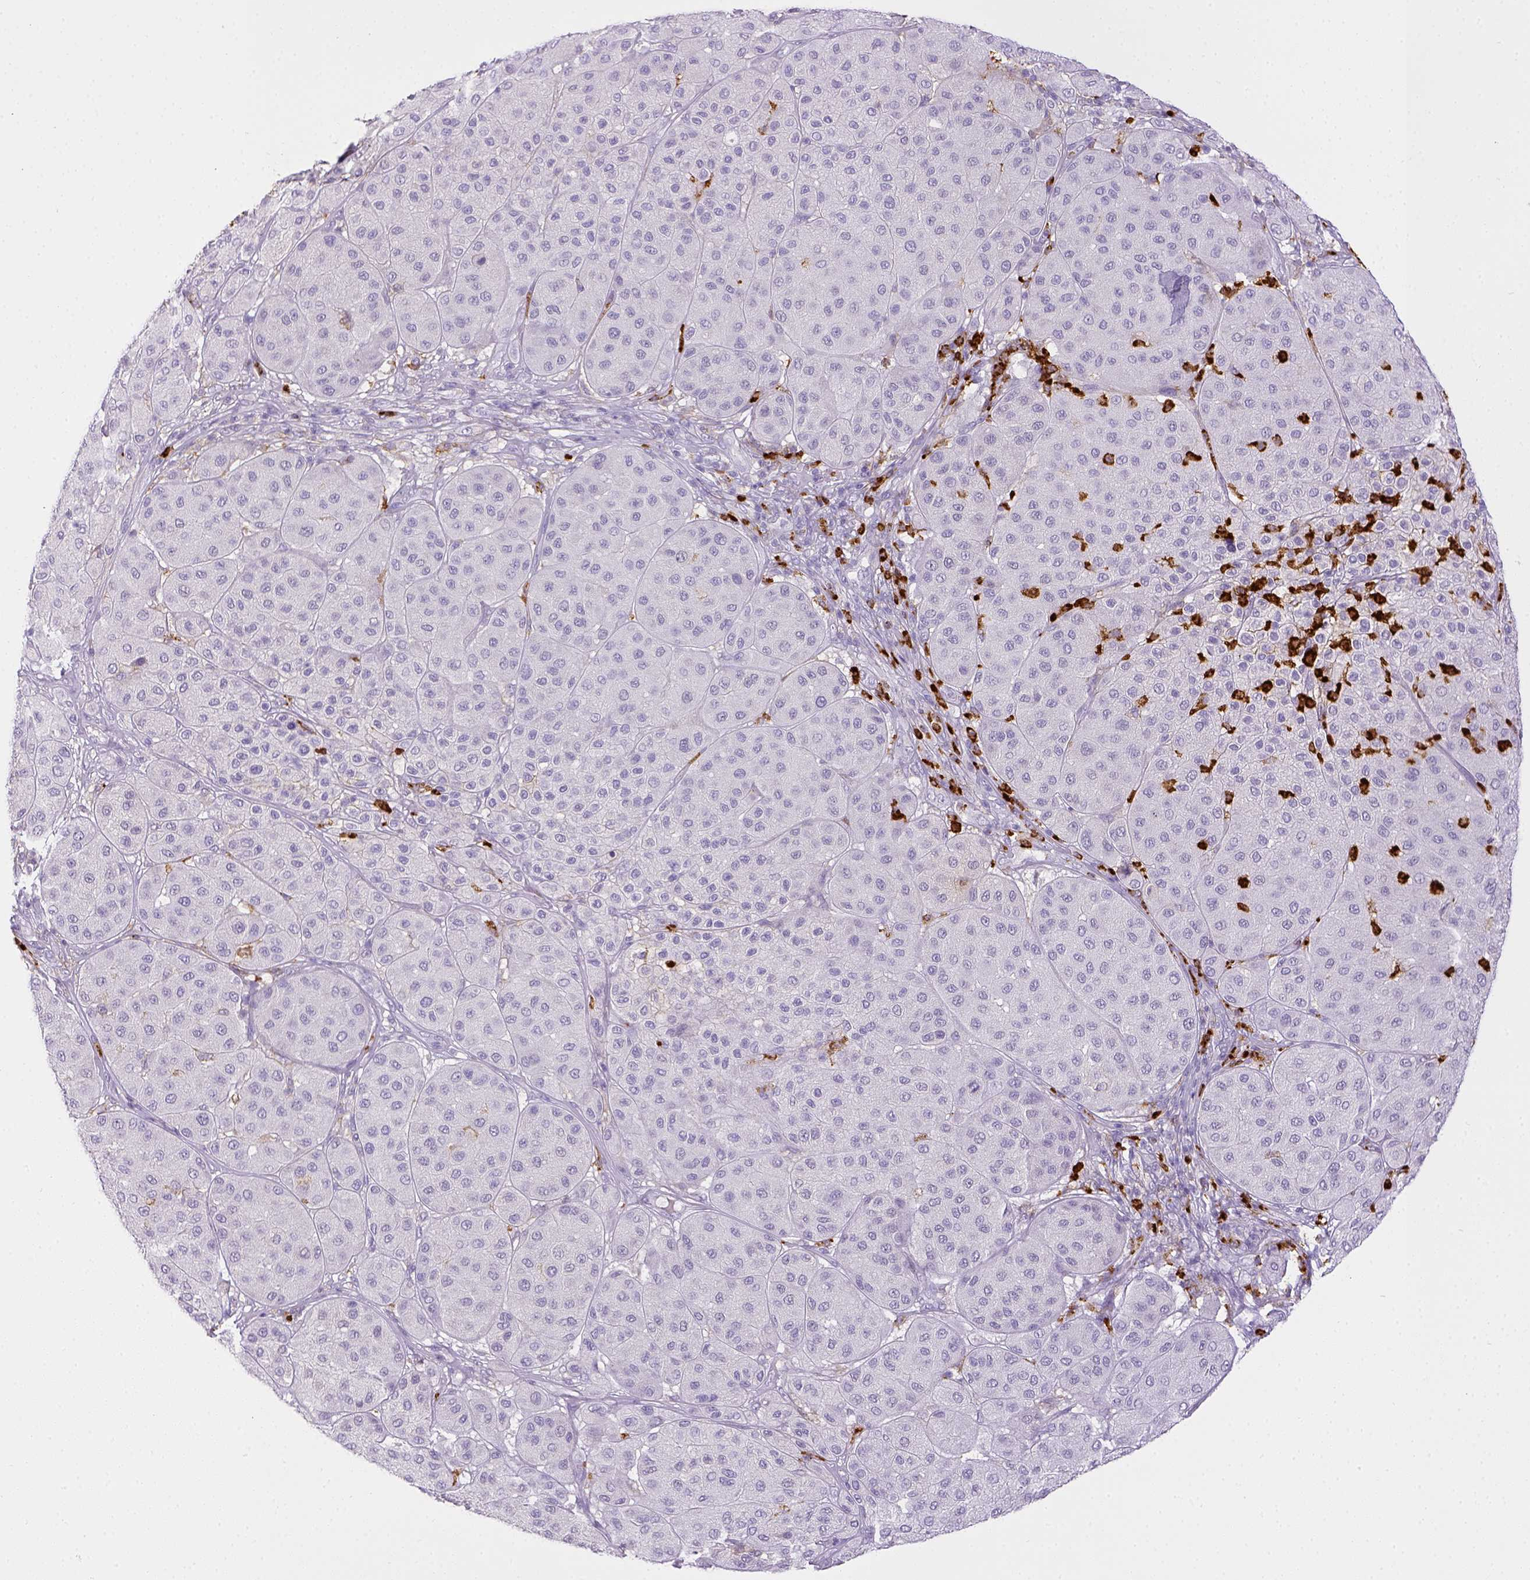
{"staining": {"intensity": "negative", "quantity": "none", "location": "none"}, "tissue": "melanoma", "cell_type": "Tumor cells", "image_type": "cancer", "snomed": [{"axis": "morphology", "description": "Malignant melanoma, Metastatic site"}, {"axis": "topography", "description": "Smooth muscle"}], "caption": "IHC of malignant melanoma (metastatic site) exhibits no staining in tumor cells. (DAB (3,3'-diaminobenzidine) immunohistochemistry (IHC), high magnification).", "gene": "ITGAM", "patient": {"sex": "male", "age": 41}}